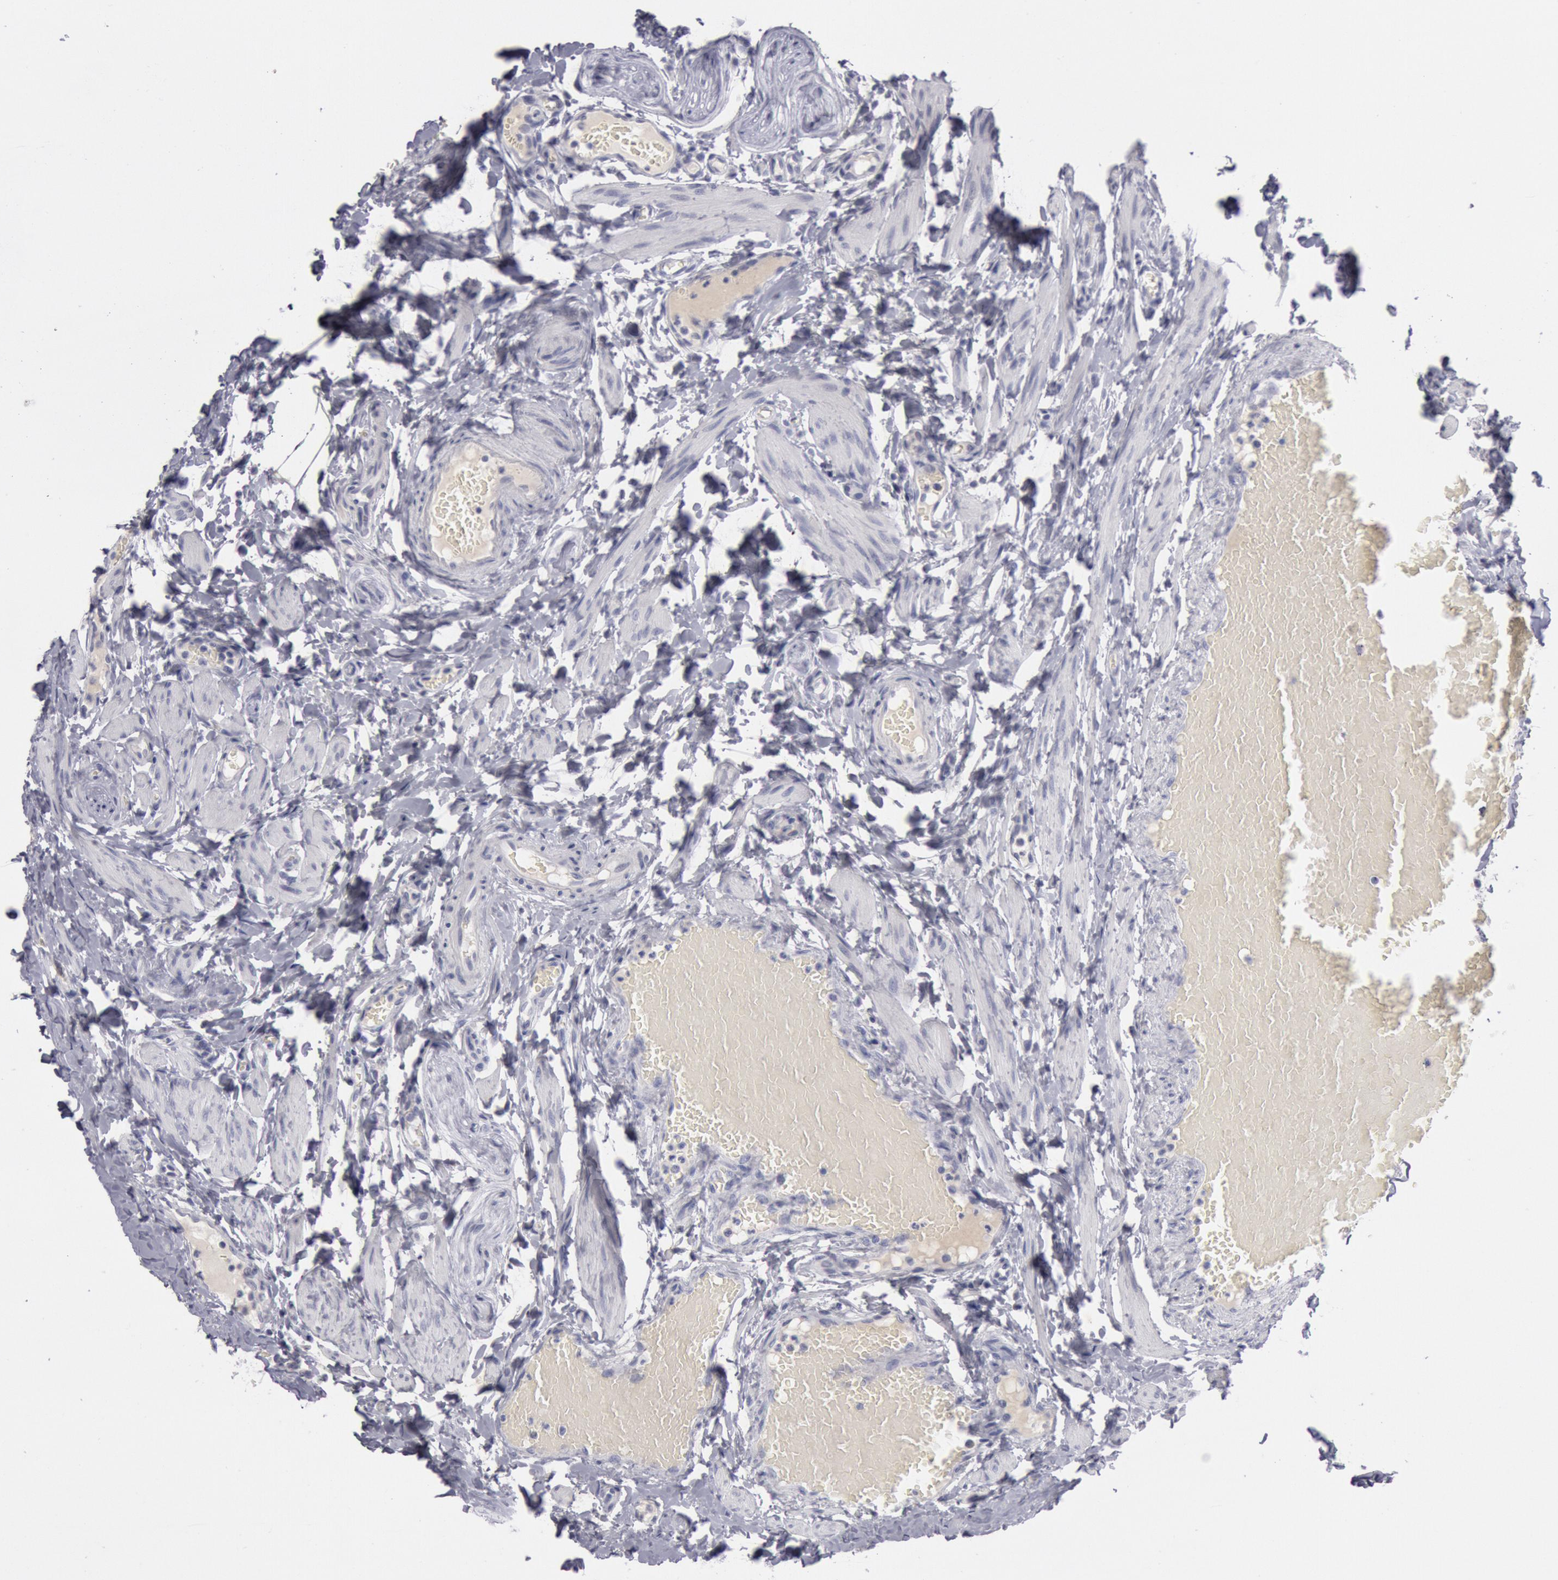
{"staining": {"intensity": "negative", "quantity": "none", "location": "none"}, "tissue": "fallopian tube", "cell_type": "Glandular cells", "image_type": "normal", "snomed": [{"axis": "morphology", "description": "Normal tissue, NOS"}, {"axis": "topography", "description": "Fallopian tube"}, {"axis": "topography", "description": "Ovary"}], "caption": "Glandular cells show no significant staining in unremarkable fallopian tube.", "gene": "KRT16", "patient": {"sex": "female", "age": 51}}